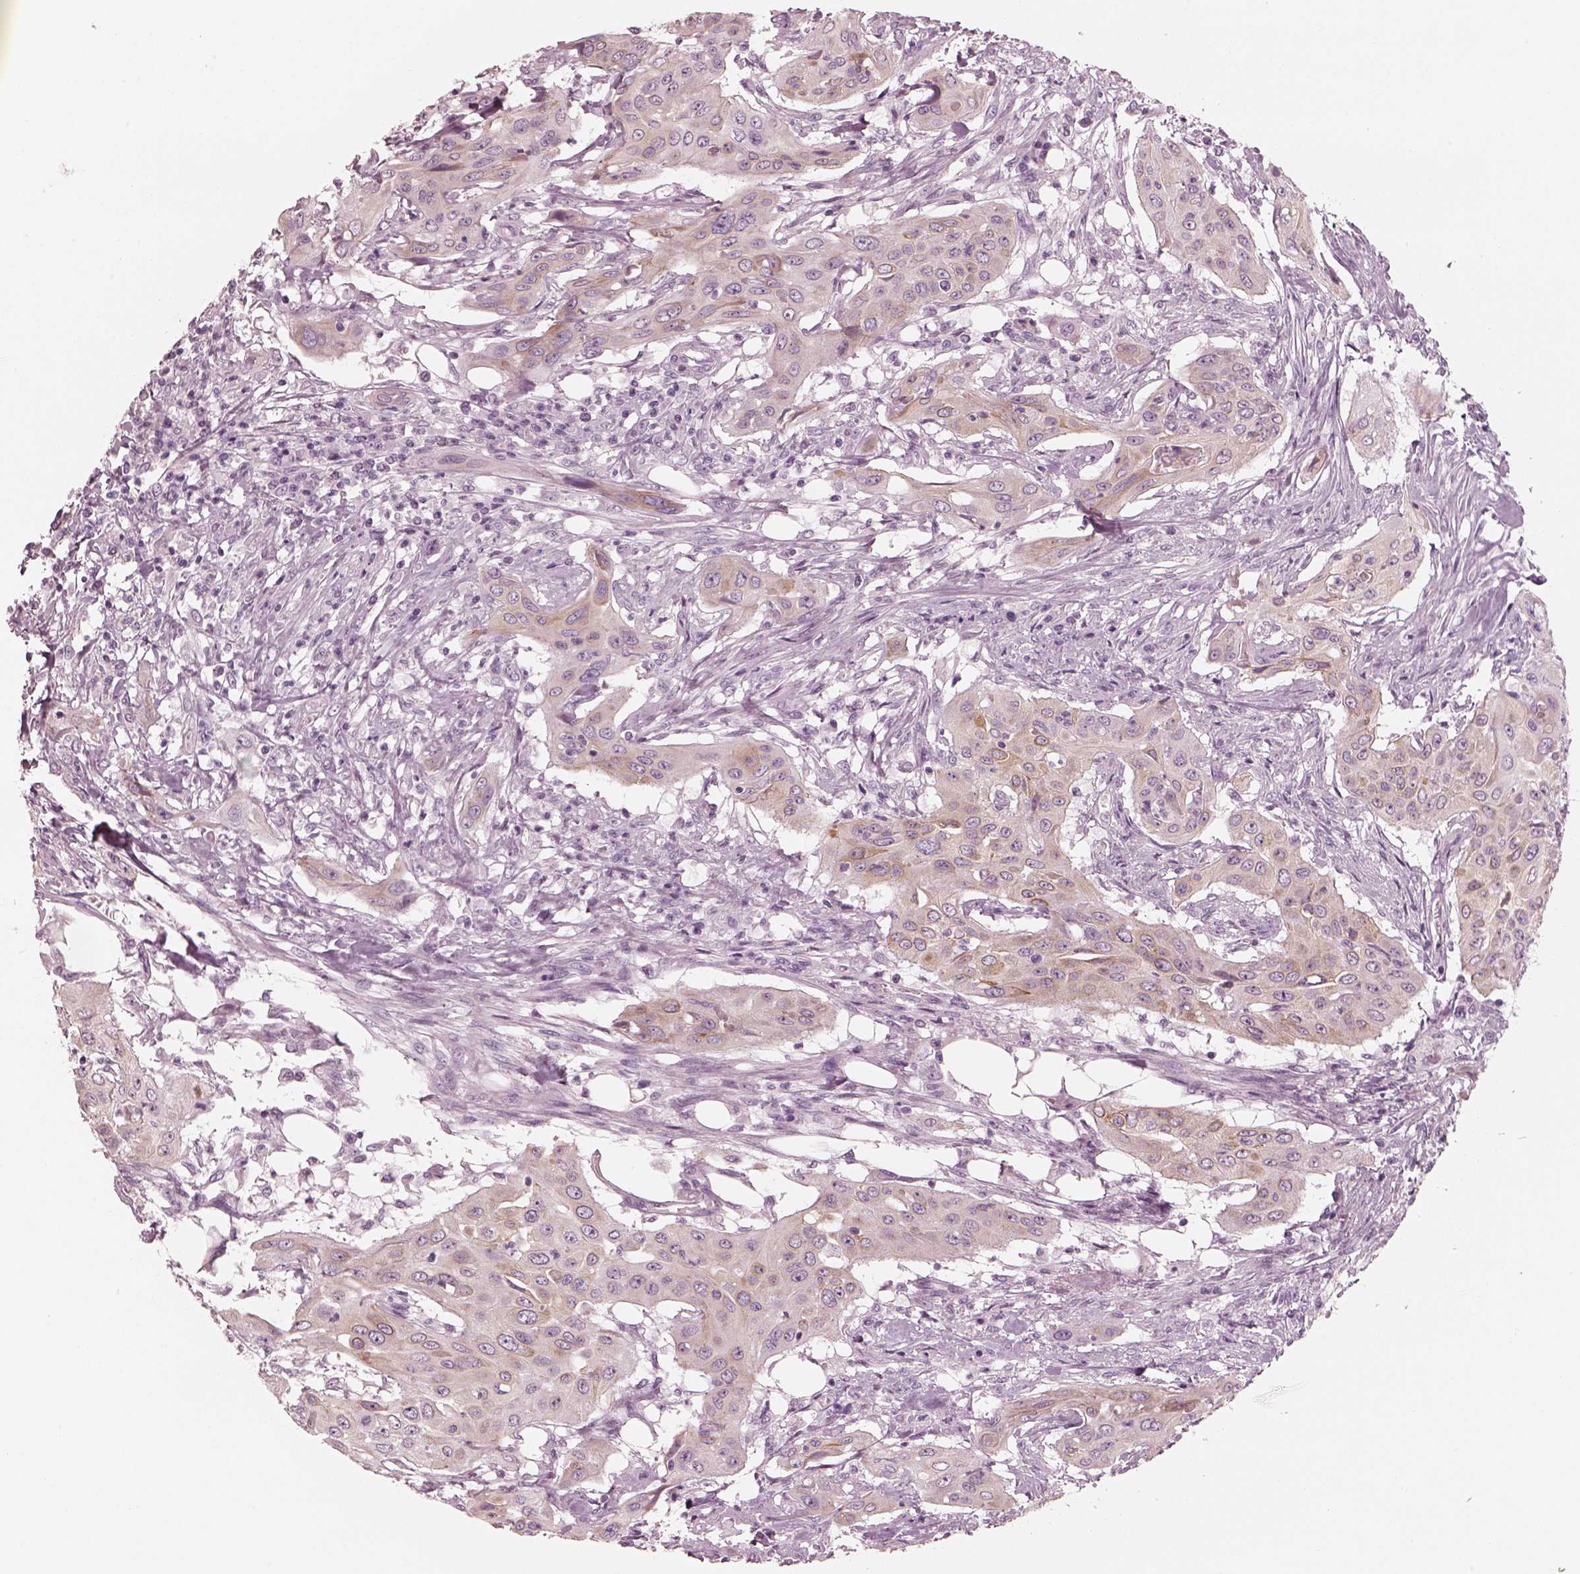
{"staining": {"intensity": "moderate", "quantity": "25%-75%", "location": "cytoplasmic/membranous"}, "tissue": "urothelial cancer", "cell_type": "Tumor cells", "image_type": "cancer", "snomed": [{"axis": "morphology", "description": "Urothelial carcinoma, High grade"}, {"axis": "topography", "description": "Urinary bladder"}], "caption": "An immunohistochemistry histopathology image of neoplastic tissue is shown. Protein staining in brown highlights moderate cytoplasmic/membranous positivity in urothelial cancer within tumor cells.", "gene": "PON3", "patient": {"sex": "male", "age": 82}}